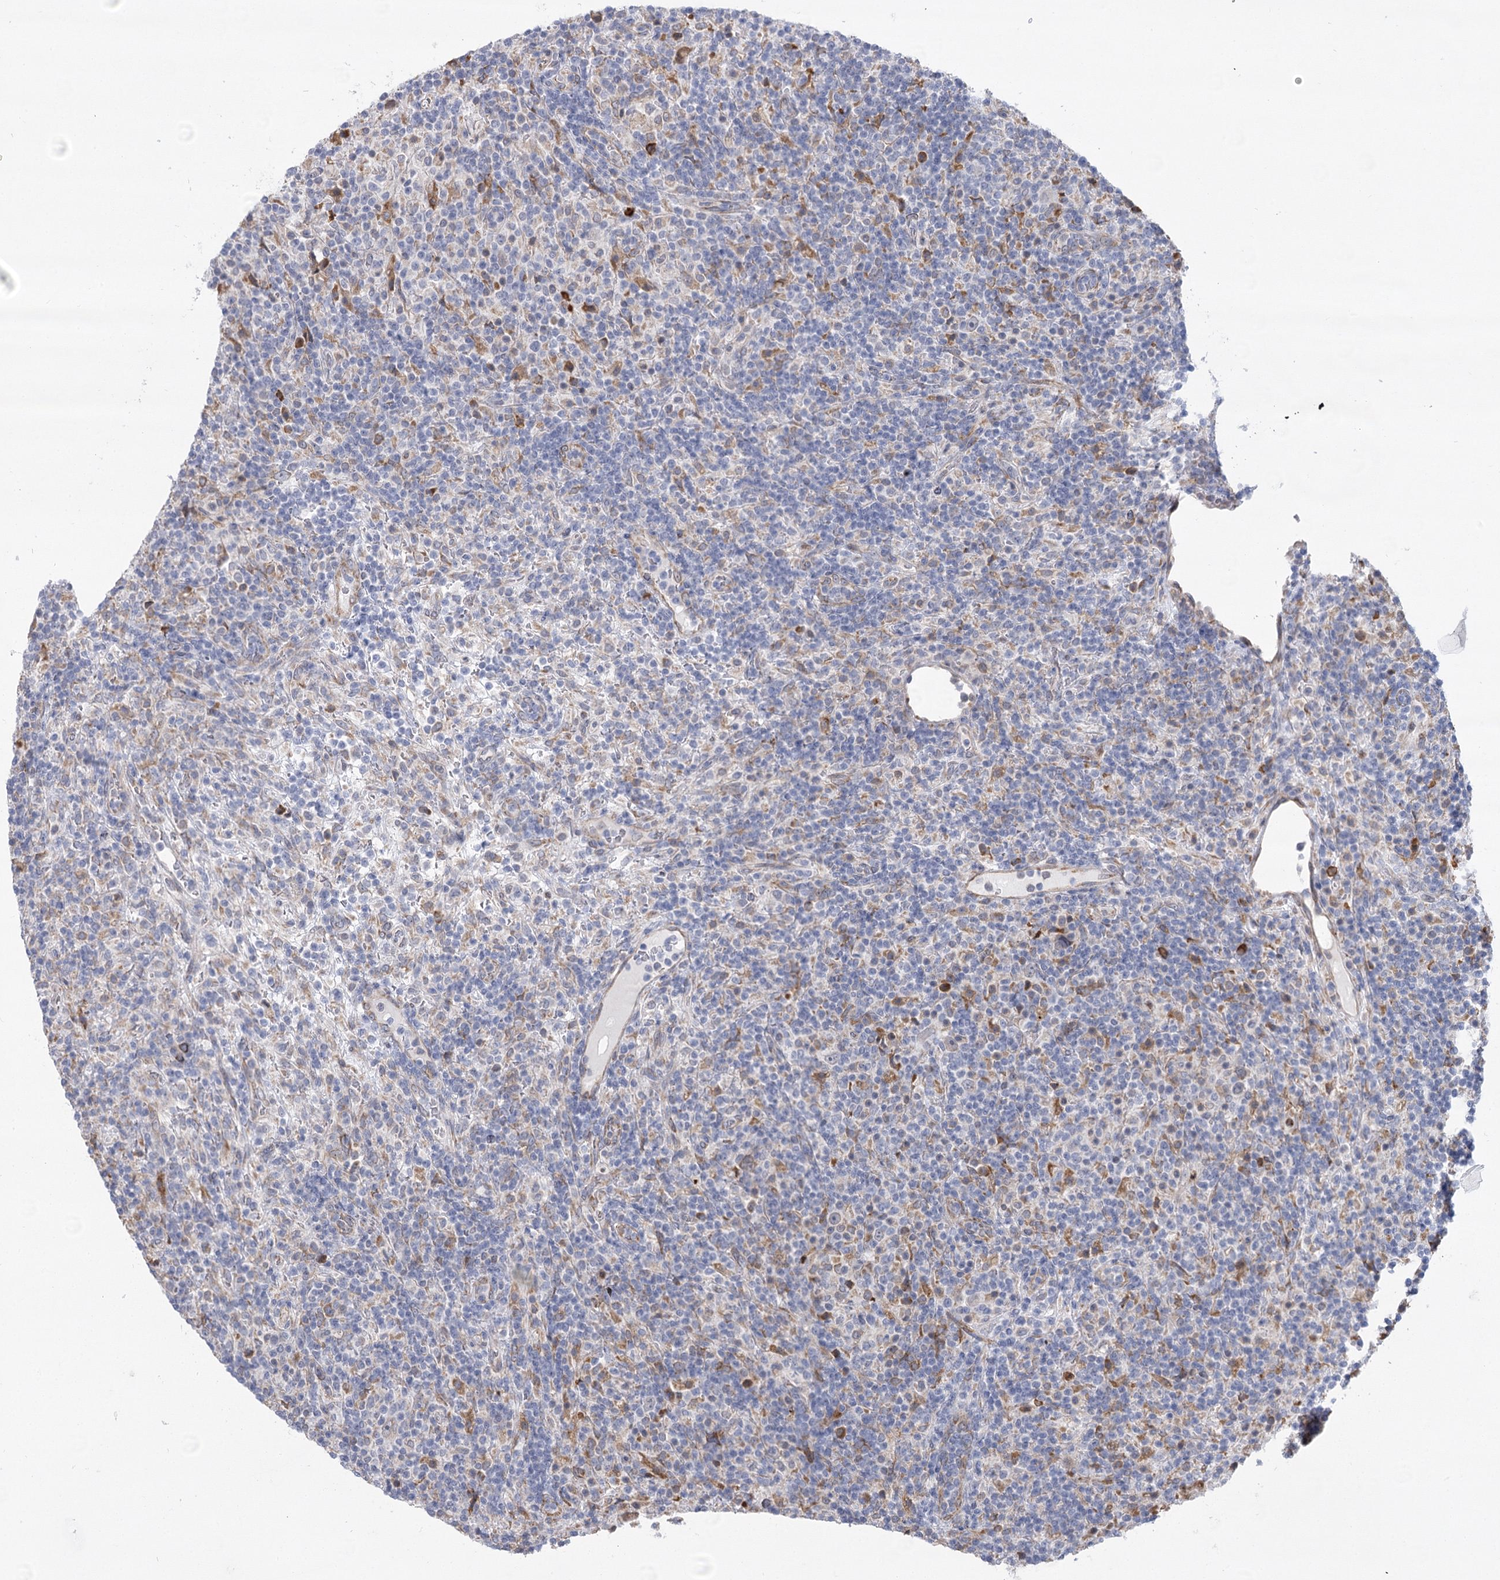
{"staining": {"intensity": "negative", "quantity": "none", "location": "none"}, "tissue": "lymphoma", "cell_type": "Tumor cells", "image_type": "cancer", "snomed": [{"axis": "morphology", "description": "Hodgkin's disease, NOS"}, {"axis": "topography", "description": "Lymph node"}], "caption": "This histopathology image is of lymphoma stained with immunohistochemistry to label a protein in brown with the nuclei are counter-stained blue. There is no positivity in tumor cells. (DAB immunohistochemistry (IHC), high magnification).", "gene": "NCKAP5", "patient": {"sex": "male", "age": 70}}